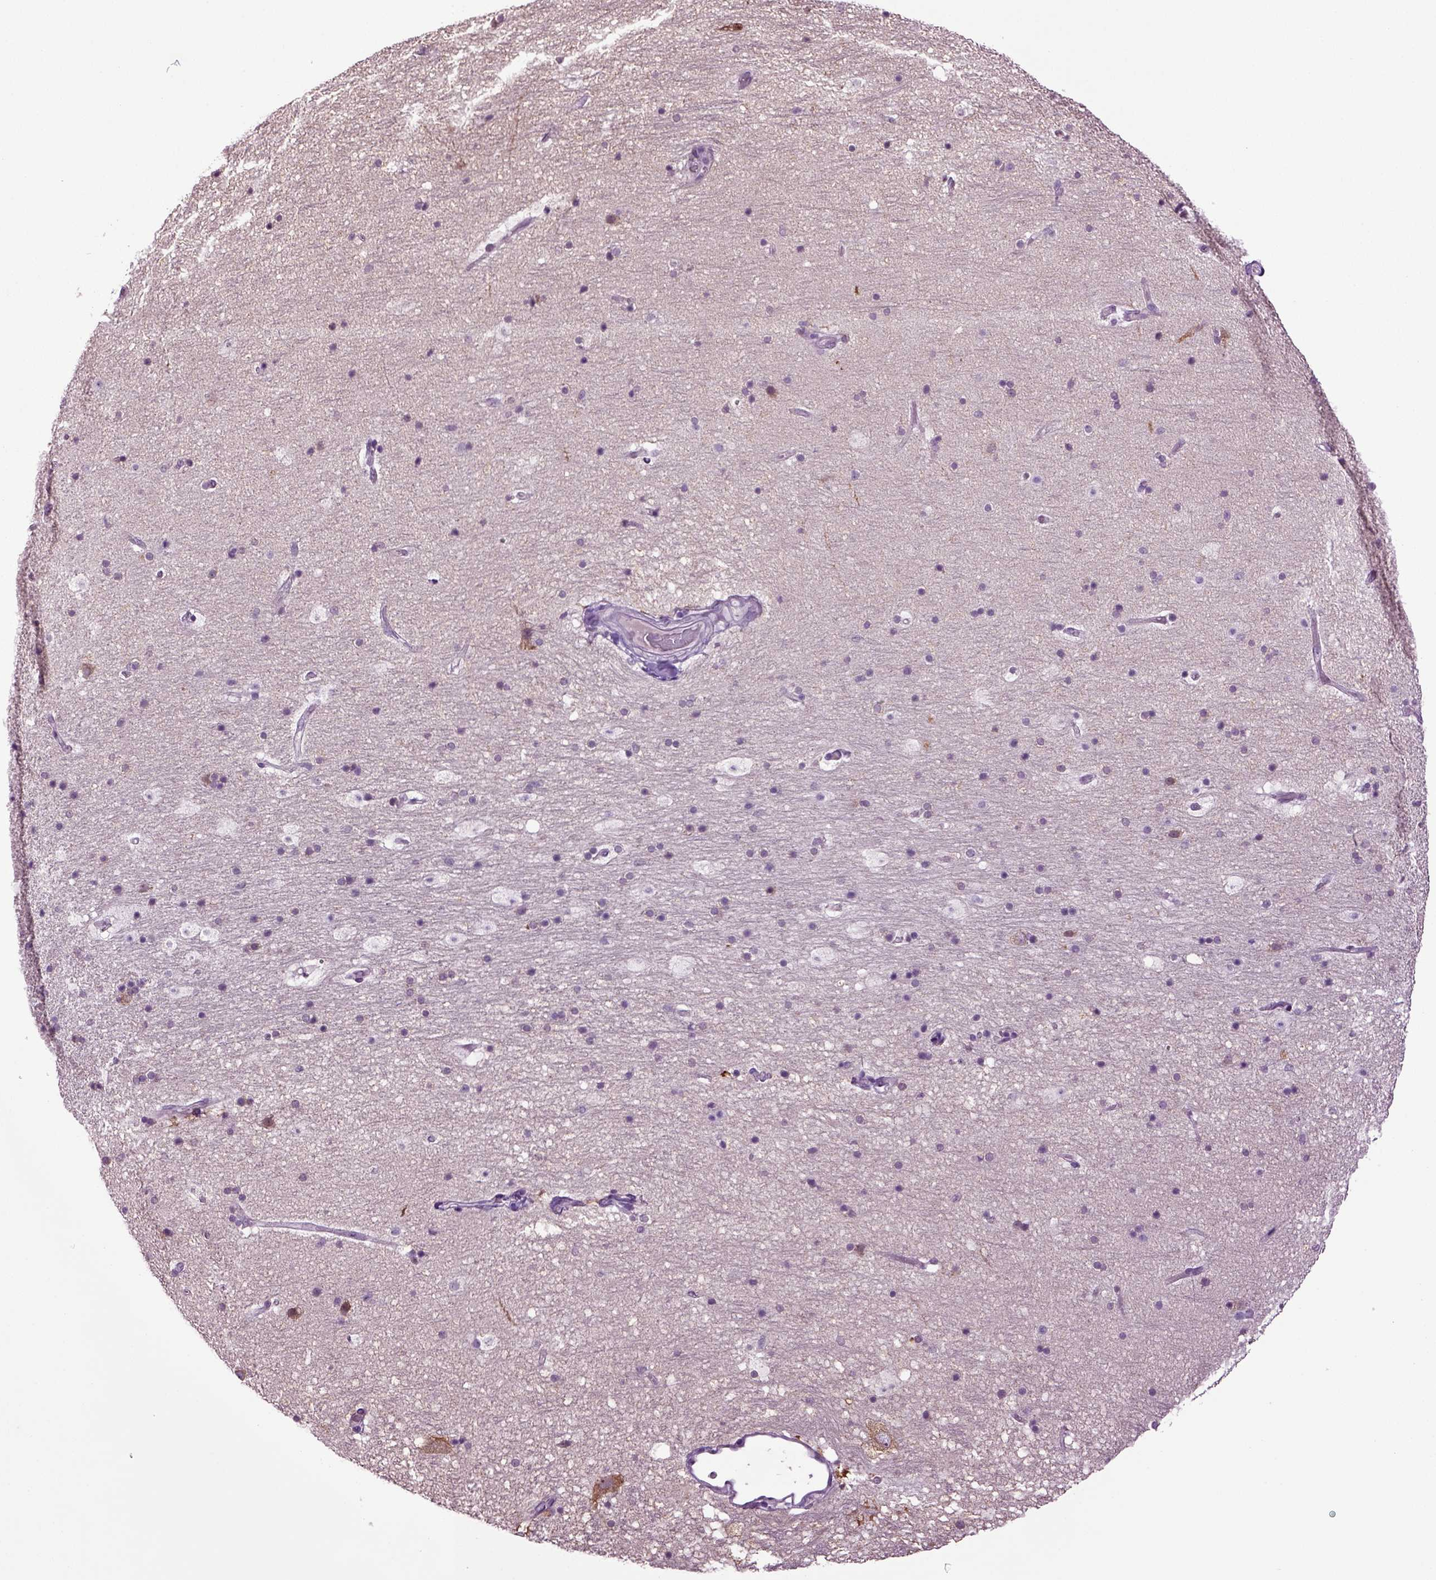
{"staining": {"intensity": "negative", "quantity": "none", "location": "none"}, "tissue": "hippocampus", "cell_type": "Glial cells", "image_type": "normal", "snomed": [{"axis": "morphology", "description": "Normal tissue, NOS"}, {"axis": "topography", "description": "Hippocampus"}], "caption": "This is an IHC micrograph of unremarkable hippocampus. There is no staining in glial cells.", "gene": "PLCH2", "patient": {"sex": "male", "age": 51}}